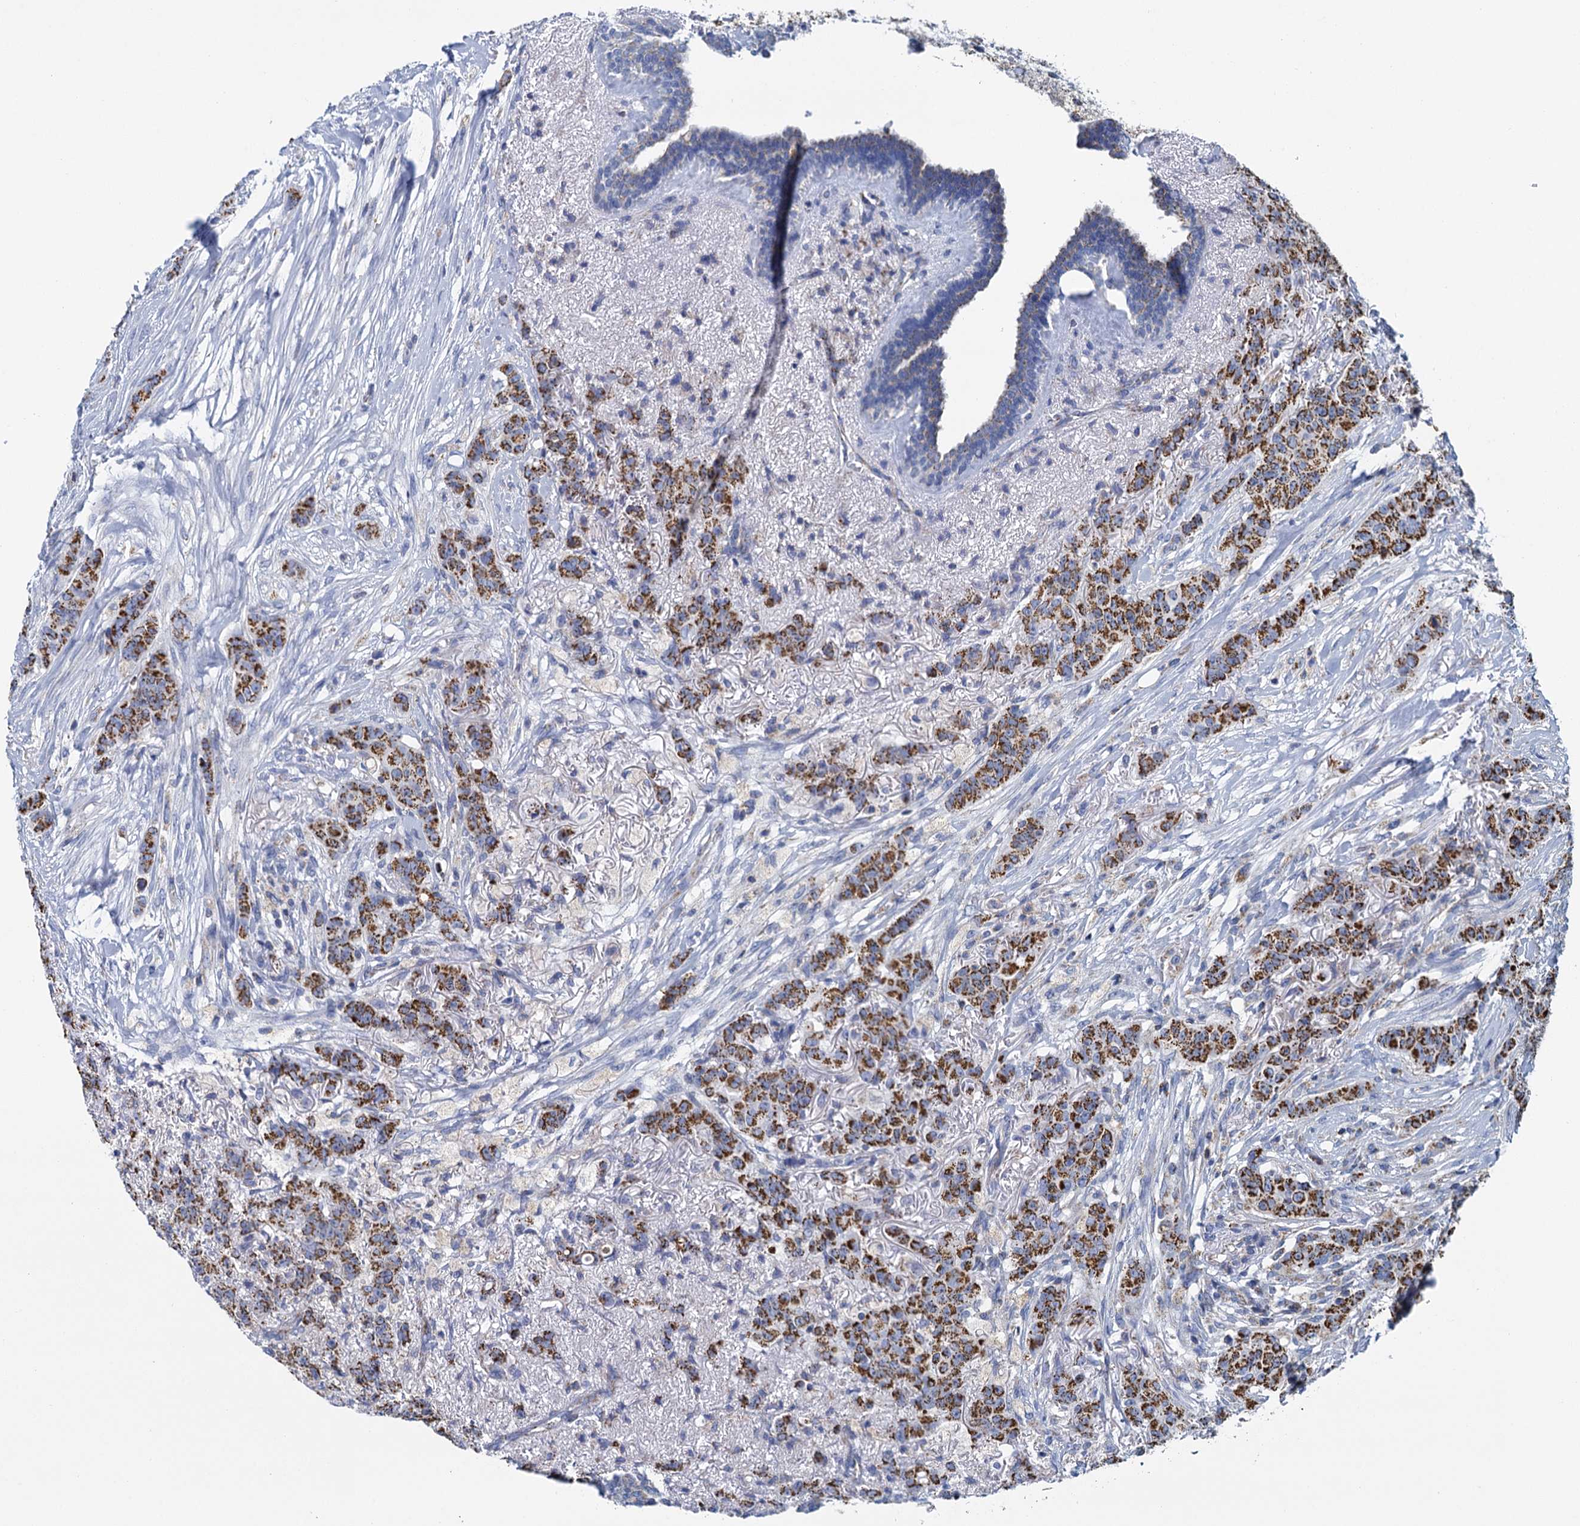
{"staining": {"intensity": "strong", "quantity": ">75%", "location": "cytoplasmic/membranous"}, "tissue": "breast cancer", "cell_type": "Tumor cells", "image_type": "cancer", "snomed": [{"axis": "morphology", "description": "Duct carcinoma"}, {"axis": "topography", "description": "Breast"}], "caption": "Immunohistochemistry micrograph of breast cancer (intraductal carcinoma) stained for a protein (brown), which displays high levels of strong cytoplasmic/membranous expression in about >75% of tumor cells.", "gene": "CCP110", "patient": {"sex": "female", "age": 40}}